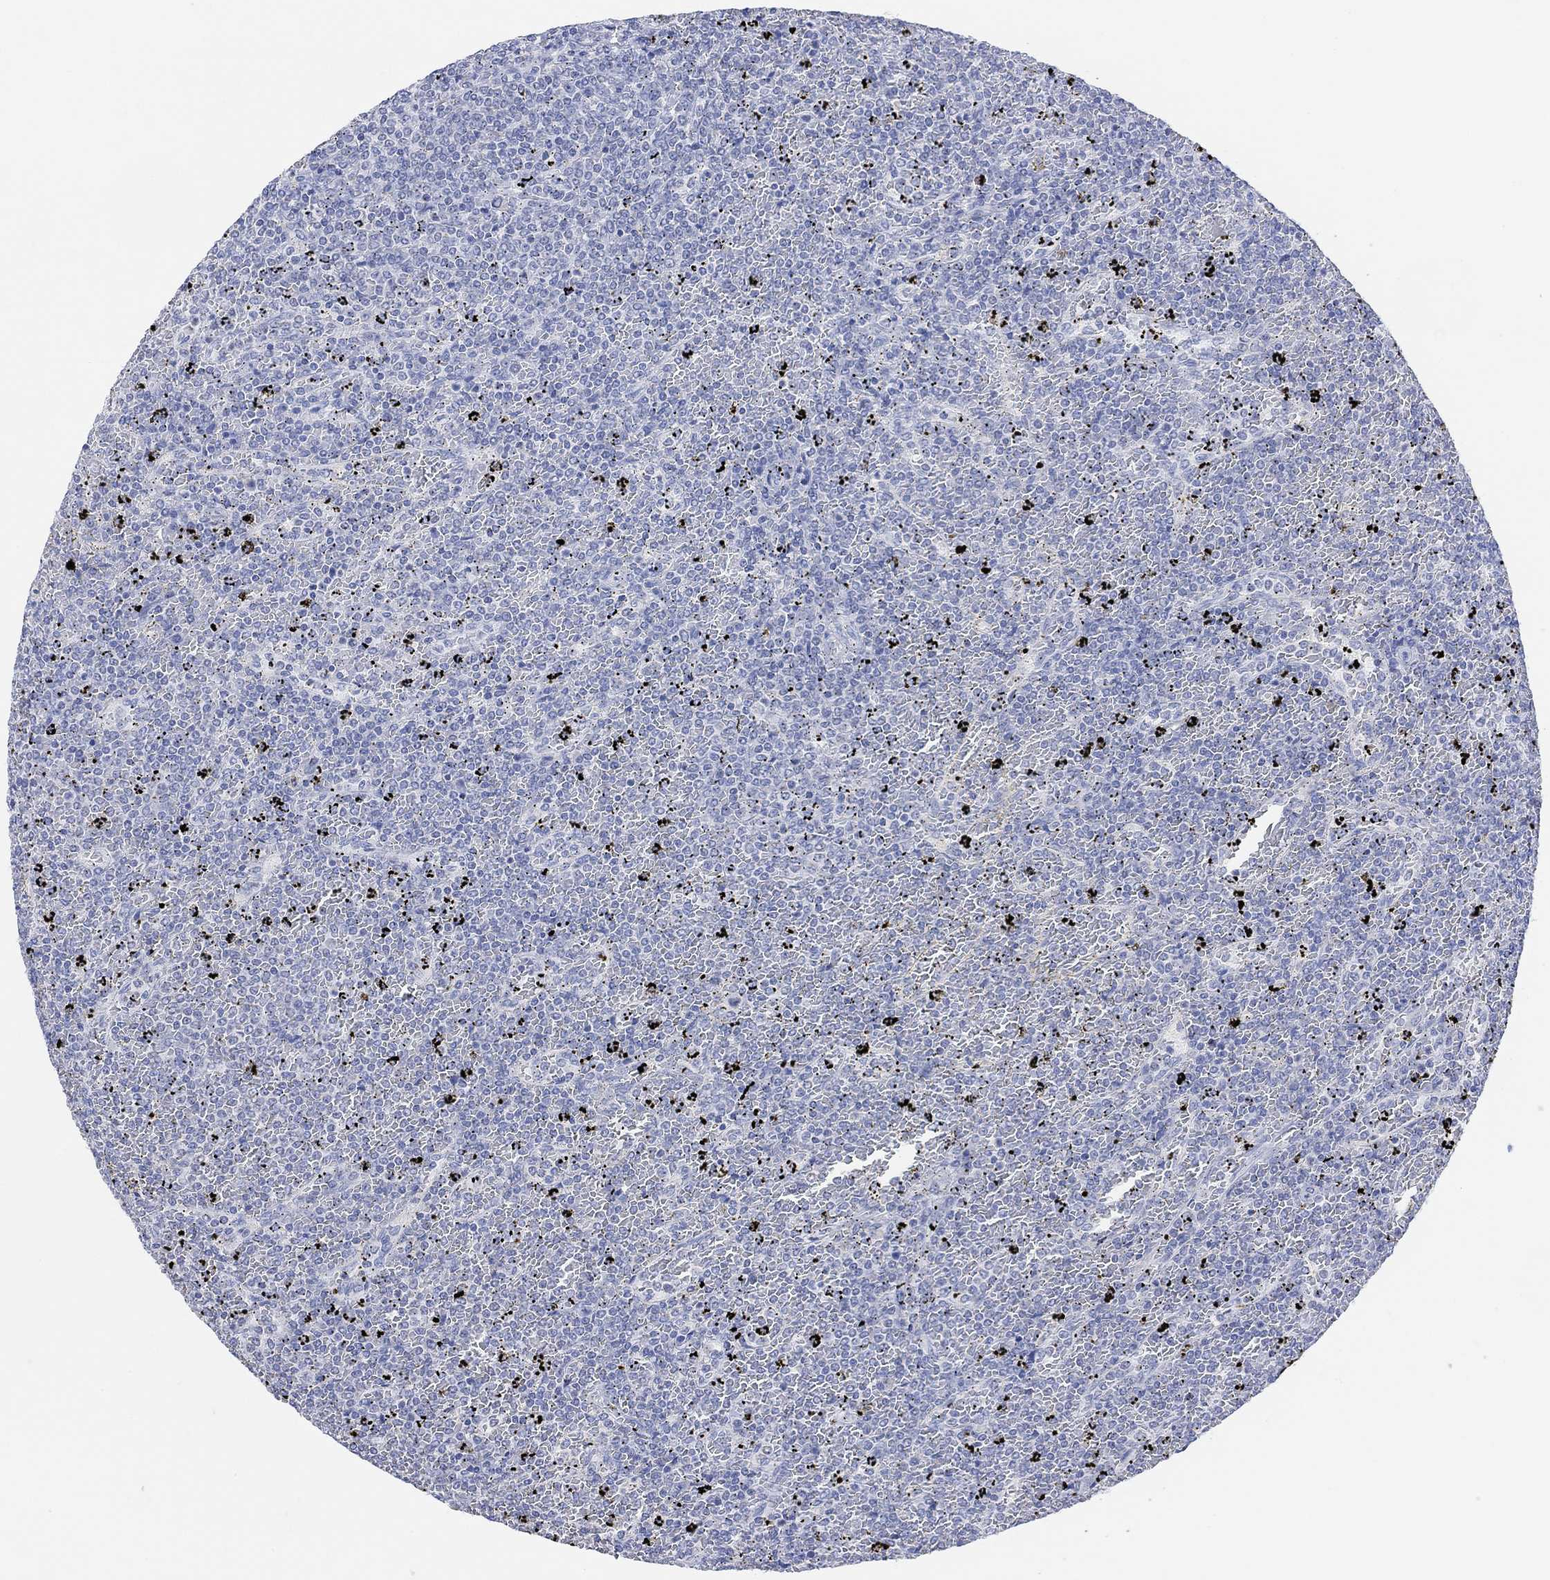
{"staining": {"intensity": "negative", "quantity": "none", "location": "none"}, "tissue": "lymphoma", "cell_type": "Tumor cells", "image_type": "cancer", "snomed": [{"axis": "morphology", "description": "Malignant lymphoma, non-Hodgkin's type, Low grade"}, {"axis": "topography", "description": "Spleen"}], "caption": "Malignant lymphoma, non-Hodgkin's type (low-grade) stained for a protein using IHC shows no staining tumor cells.", "gene": "SYT12", "patient": {"sex": "female", "age": 77}}